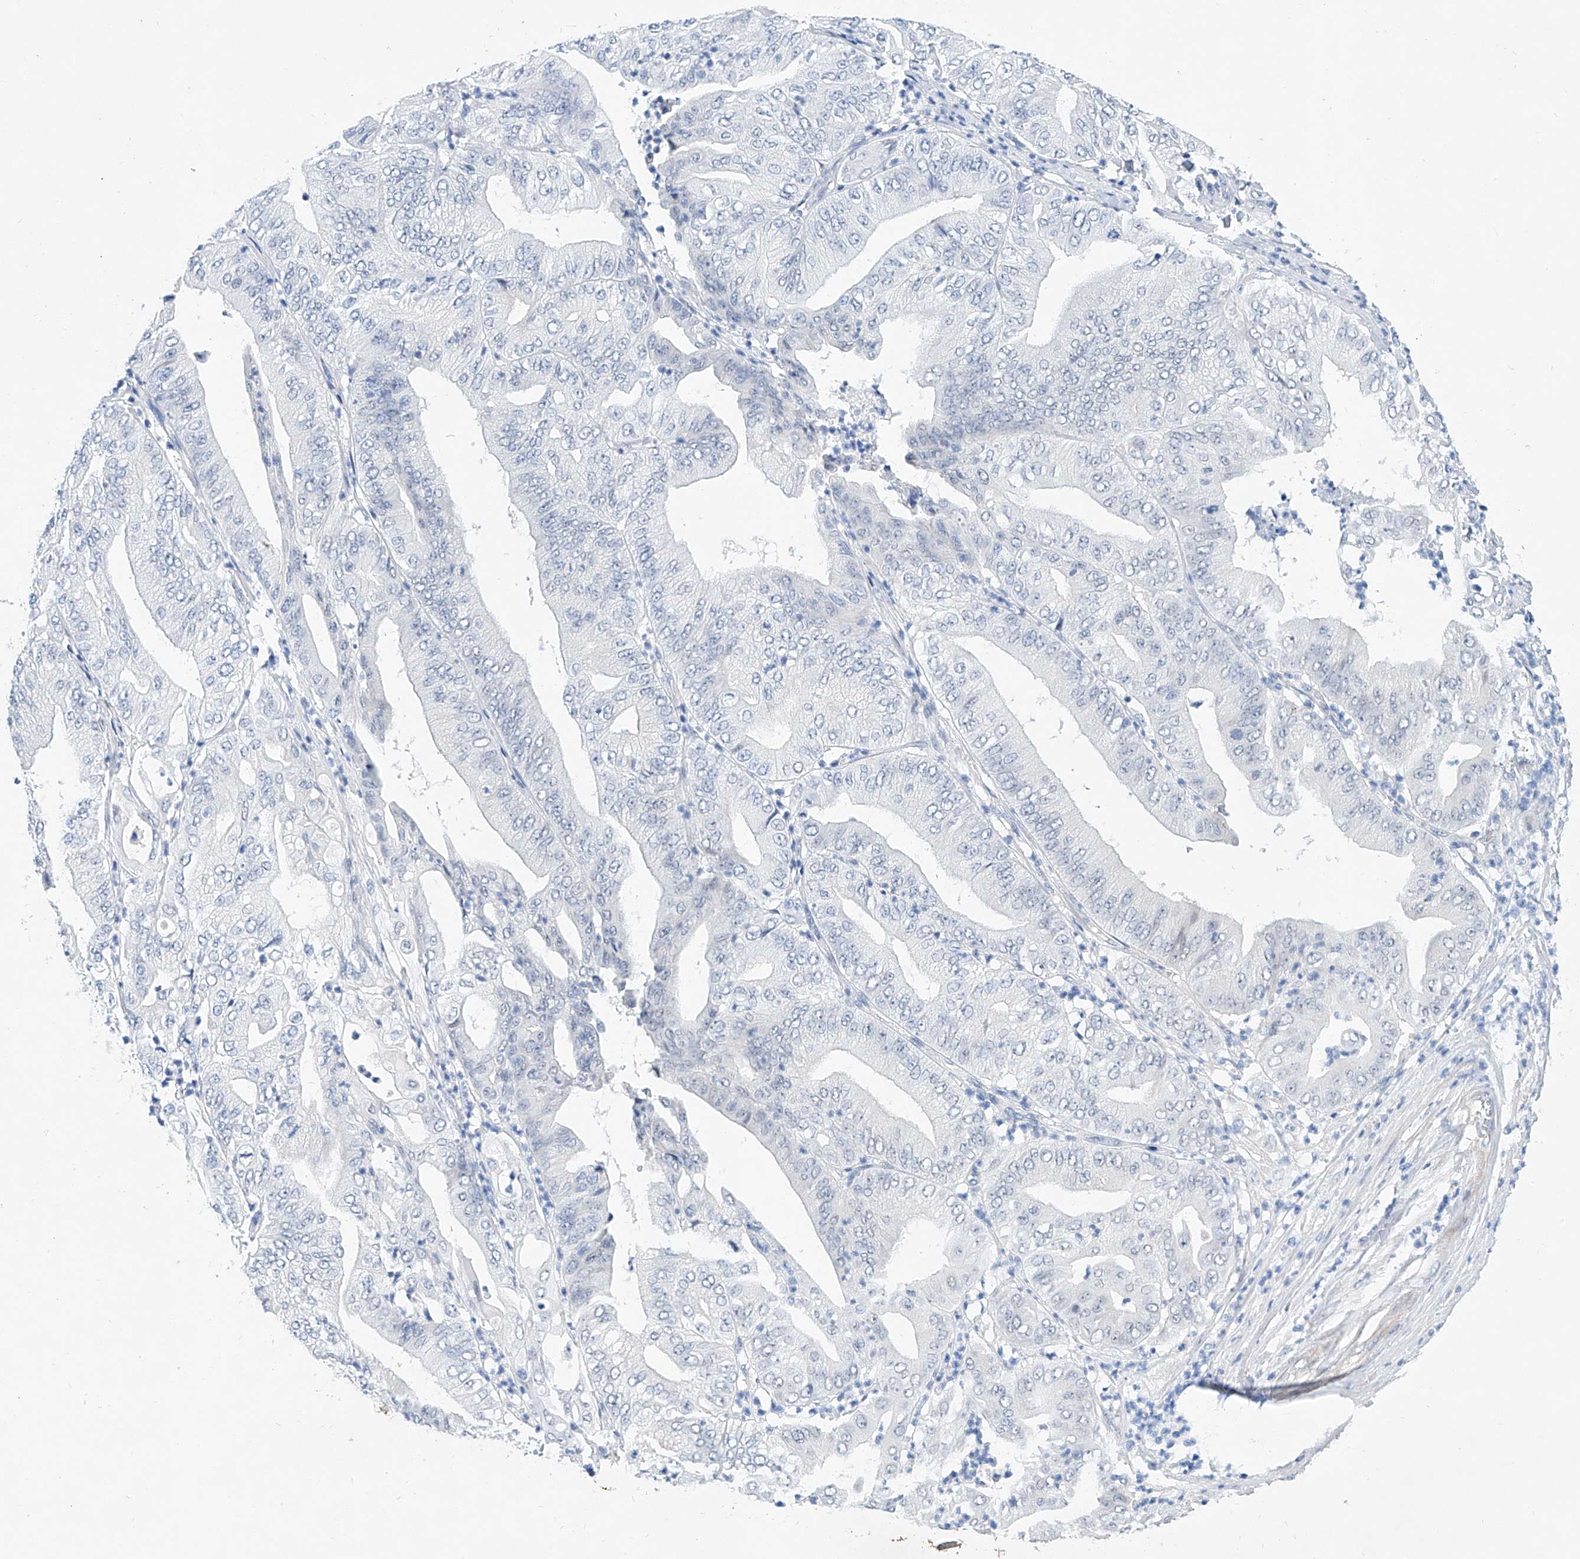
{"staining": {"intensity": "negative", "quantity": "none", "location": "none"}, "tissue": "pancreatic cancer", "cell_type": "Tumor cells", "image_type": "cancer", "snomed": [{"axis": "morphology", "description": "Adenocarcinoma, NOS"}, {"axis": "topography", "description": "Pancreas"}], "caption": "Image shows no significant protein positivity in tumor cells of adenocarcinoma (pancreatic).", "gene": "BPTF", "patient": {"sex": "female", "age": 77}}